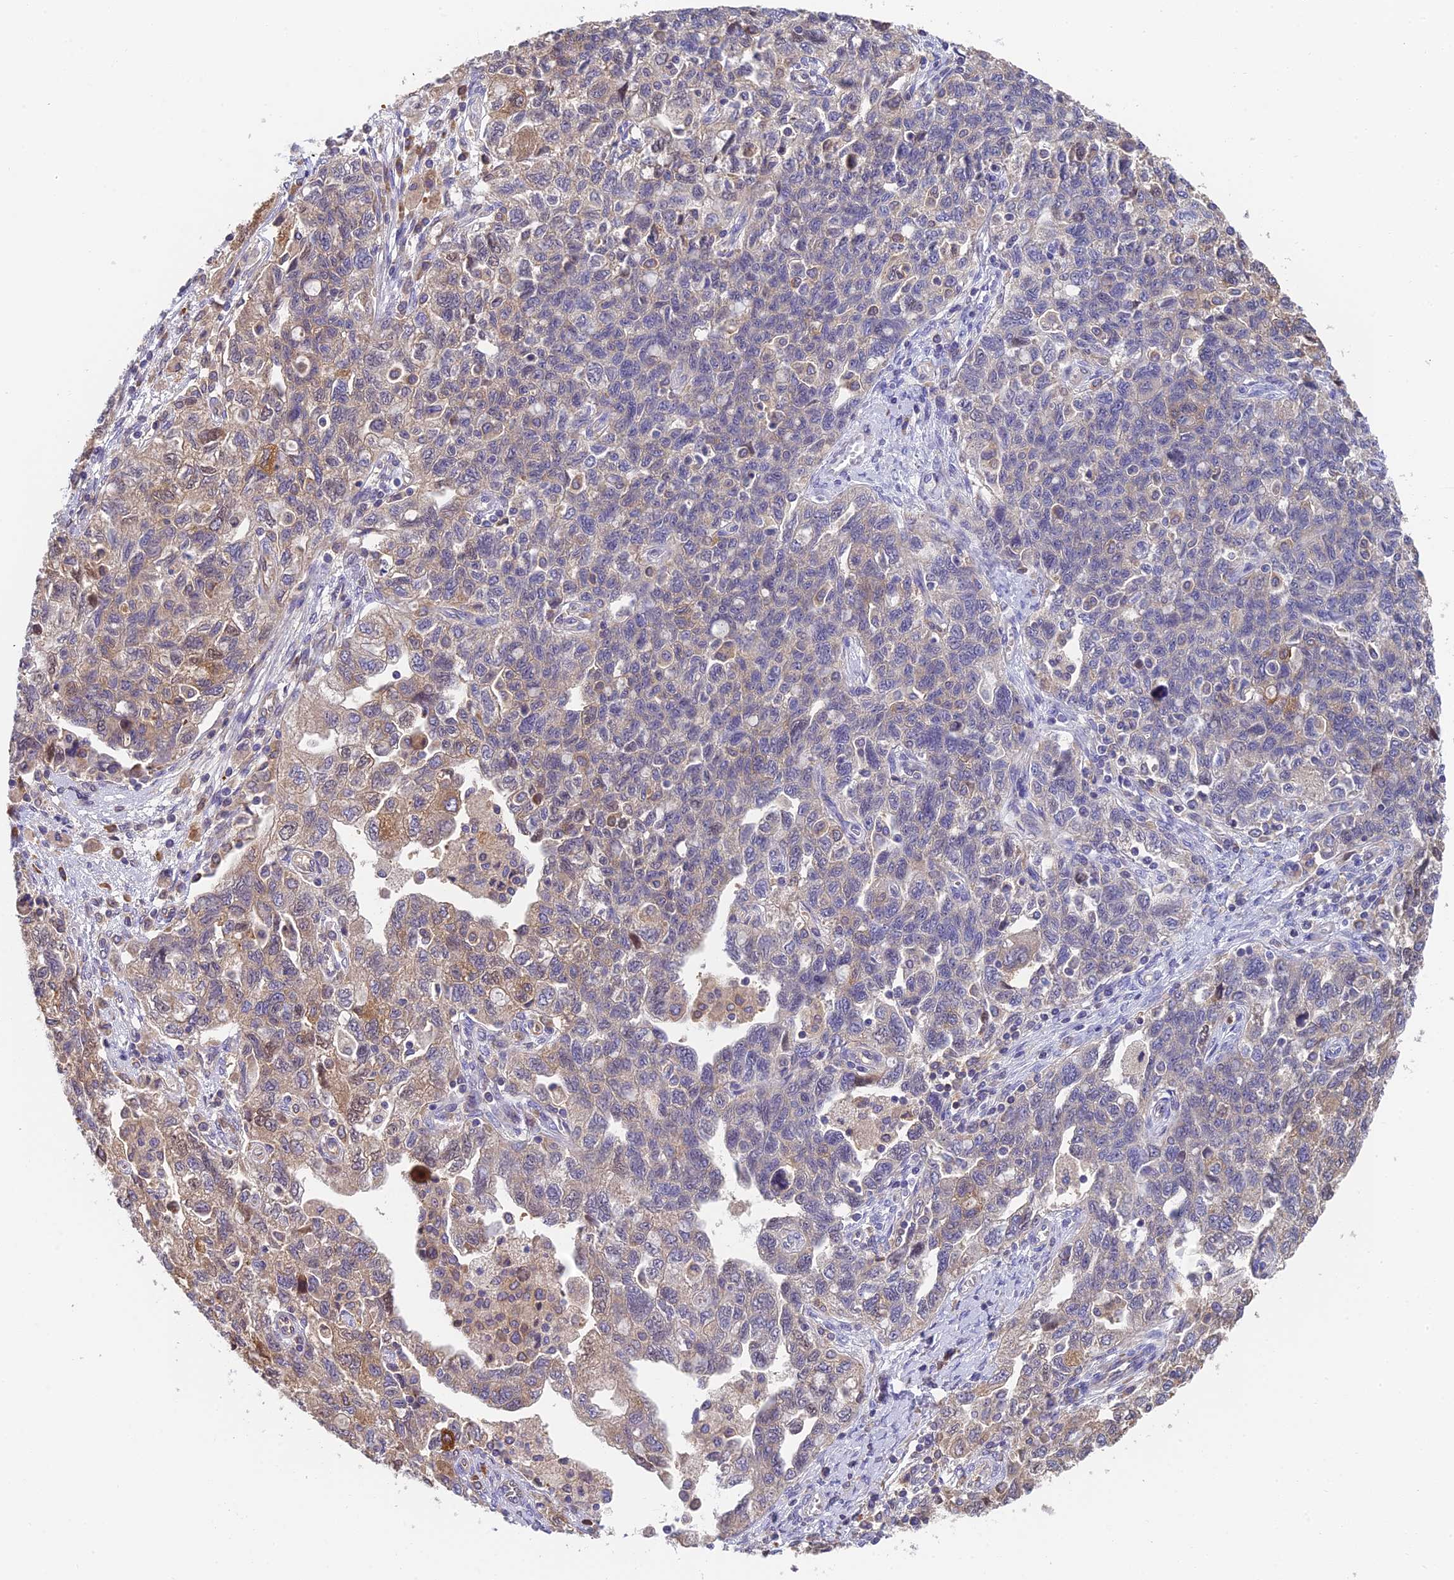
{"staining": {"intensity": "moderate", "quantity": "<25%", "location": "cytoplasmic/membranous"}, "tissue": "ovarian cancer", "cell_type": "Tumor cells", "image_type": "cancer", "snomed": [{"axis": "morphology", "description": "Carcinoma, NOS"}, {"axis": "morphology", "description": "Cystadenocarcinoma, serous, NOS"}, {"axis": "topography", "description": "Ovary"}], "caption": "Protein staining exhibits moderate cytoplasmic/membranous expression in approximately <25% of tumor cells in ovarian serous cystadenocarcinoma. The protein is stained brown, and the nuclei are stained in blue (DAB IHC with brightfield microscopy, high magnification).", "gene": "IPO5", "patient": {"sex": "female", "age": 69}}